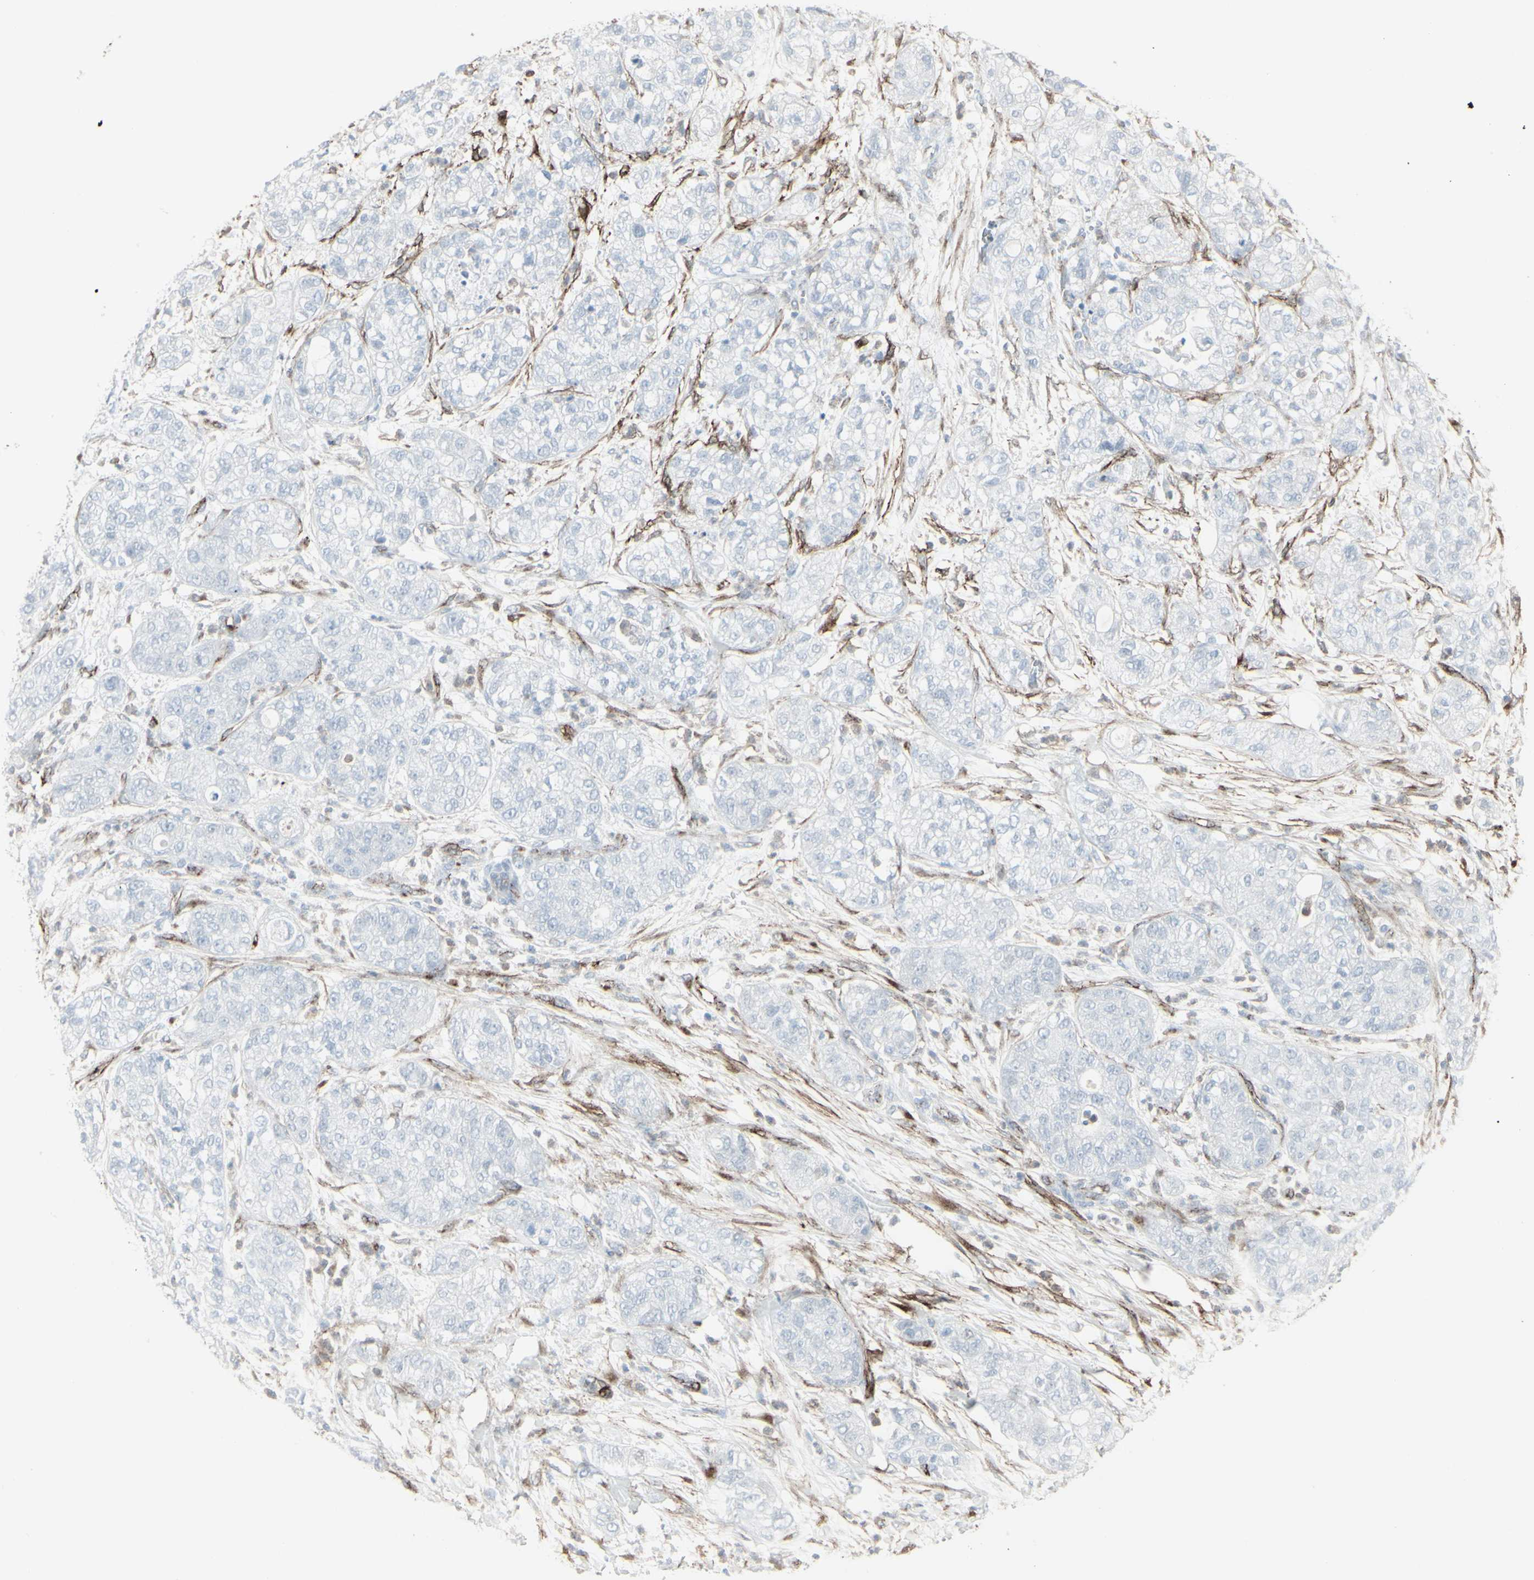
{"staining": {"intensity": "negative", "quantity": "none", "location": "none"}, "tissue": "pancreatic cancer", "cell_type": "Tumor cells", "image_type": "cancer", "snomed": [{"axis": "morphology", "description": "Adenocarcinoma, NOS"}, {"axis": "topography", "description": "Pancreas"}], "caption": "Immunohistochemical staining of human pancreatic adenocarcinoma exhibits no significant expression in tumor cells.", "gene": "GJA1", "patient": {"sex": "female", "age": 78}}